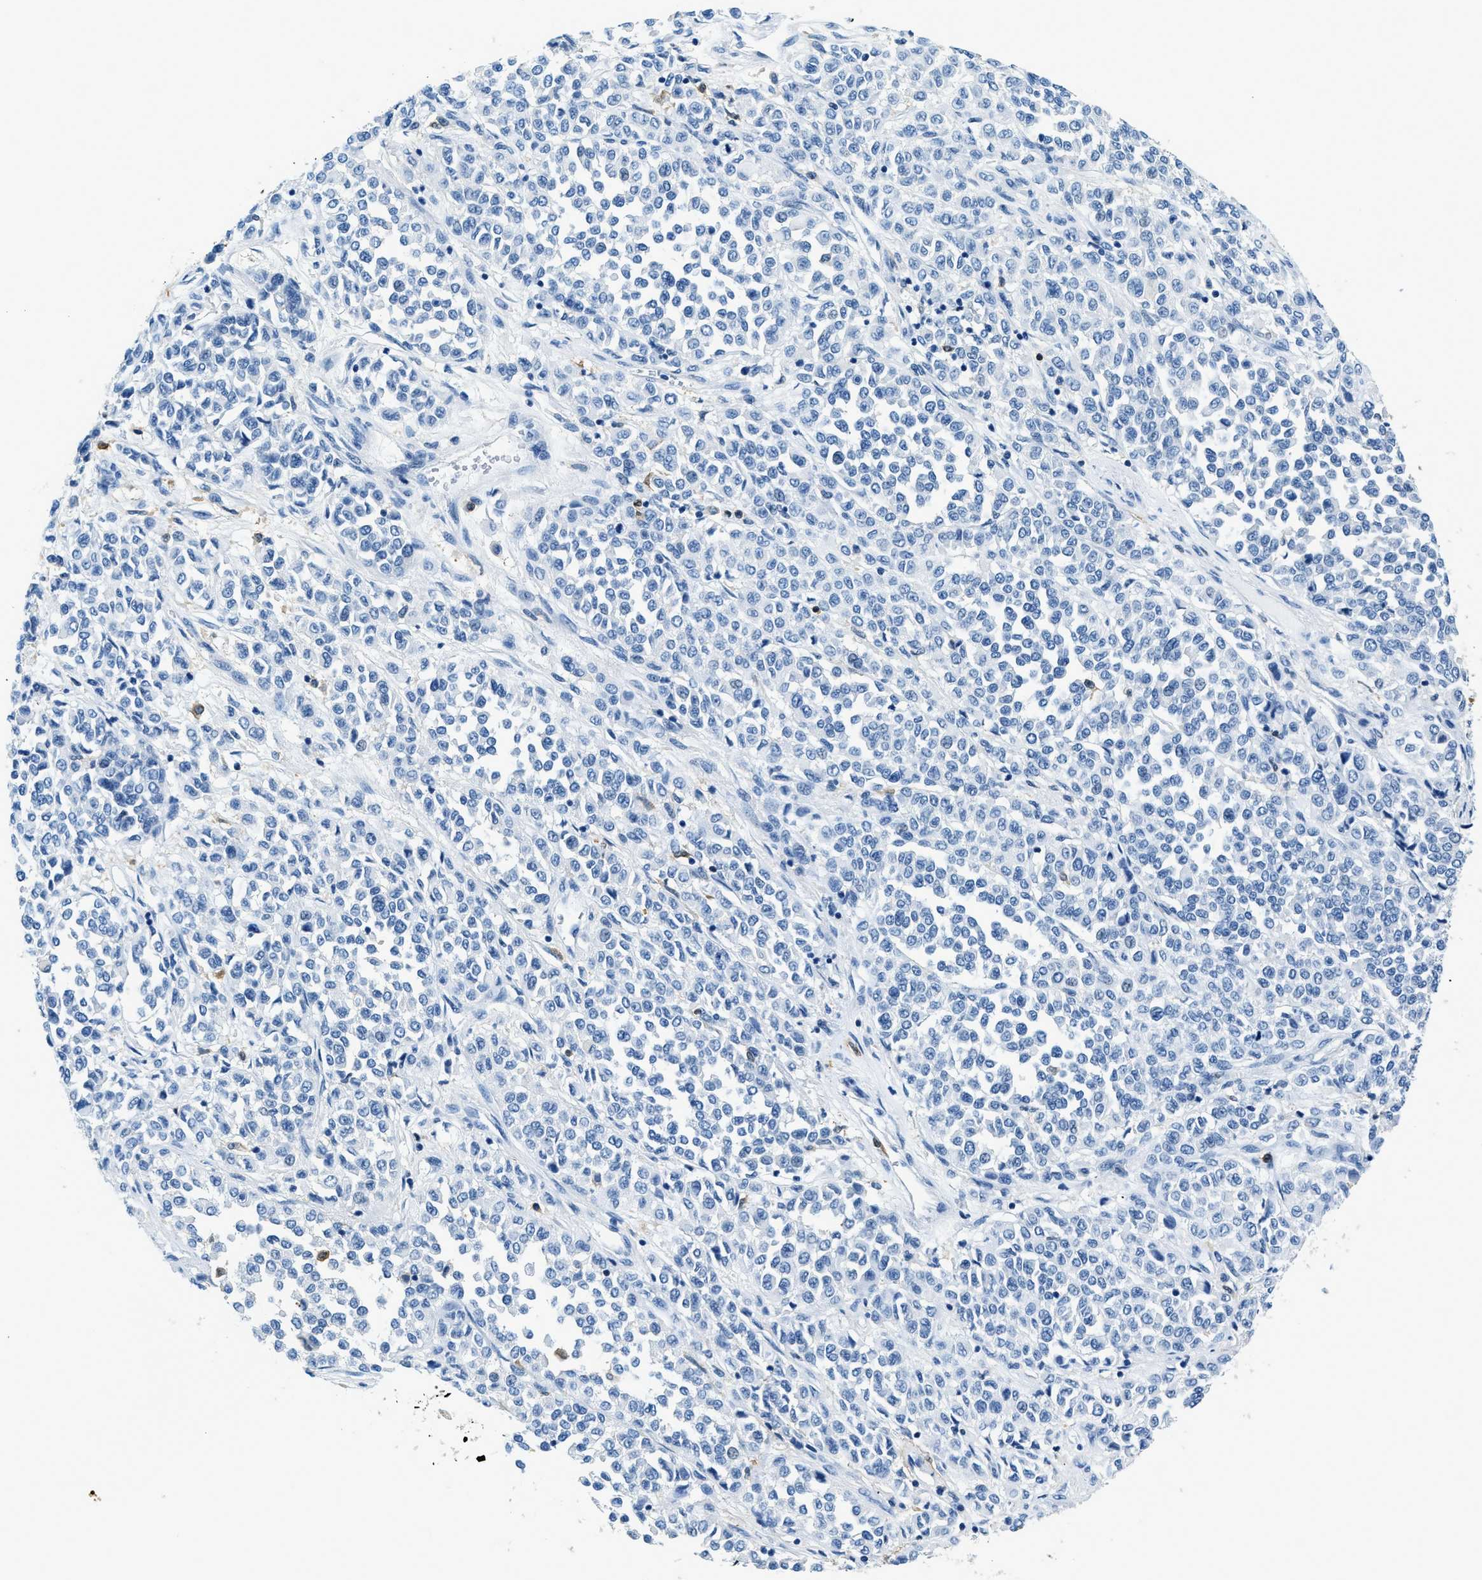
{"staining": {"intensity": "negative", "quantity": "none", "location": "none"}, "tissue": "melanoma", "cell_type": "Tumor cells", "image_type": "cancer", "snomed": [{"axis": "morphology", "description": "Malignant melanoma, Metastatic site"}, {"axis": "topography", "description": "Pancreas"}], "caption": "Image shows no protein staining in tumor cells of melanoma tissue. (Stains: DAB (3,3'-diaminobenzidine) immunohistochemistry (IHC) with hematoxylin counter stain, Microscopy: brightfield microscopy at high magnification).", "gene": "CAPG", "patient": {"sex": "female", "age": 30}}